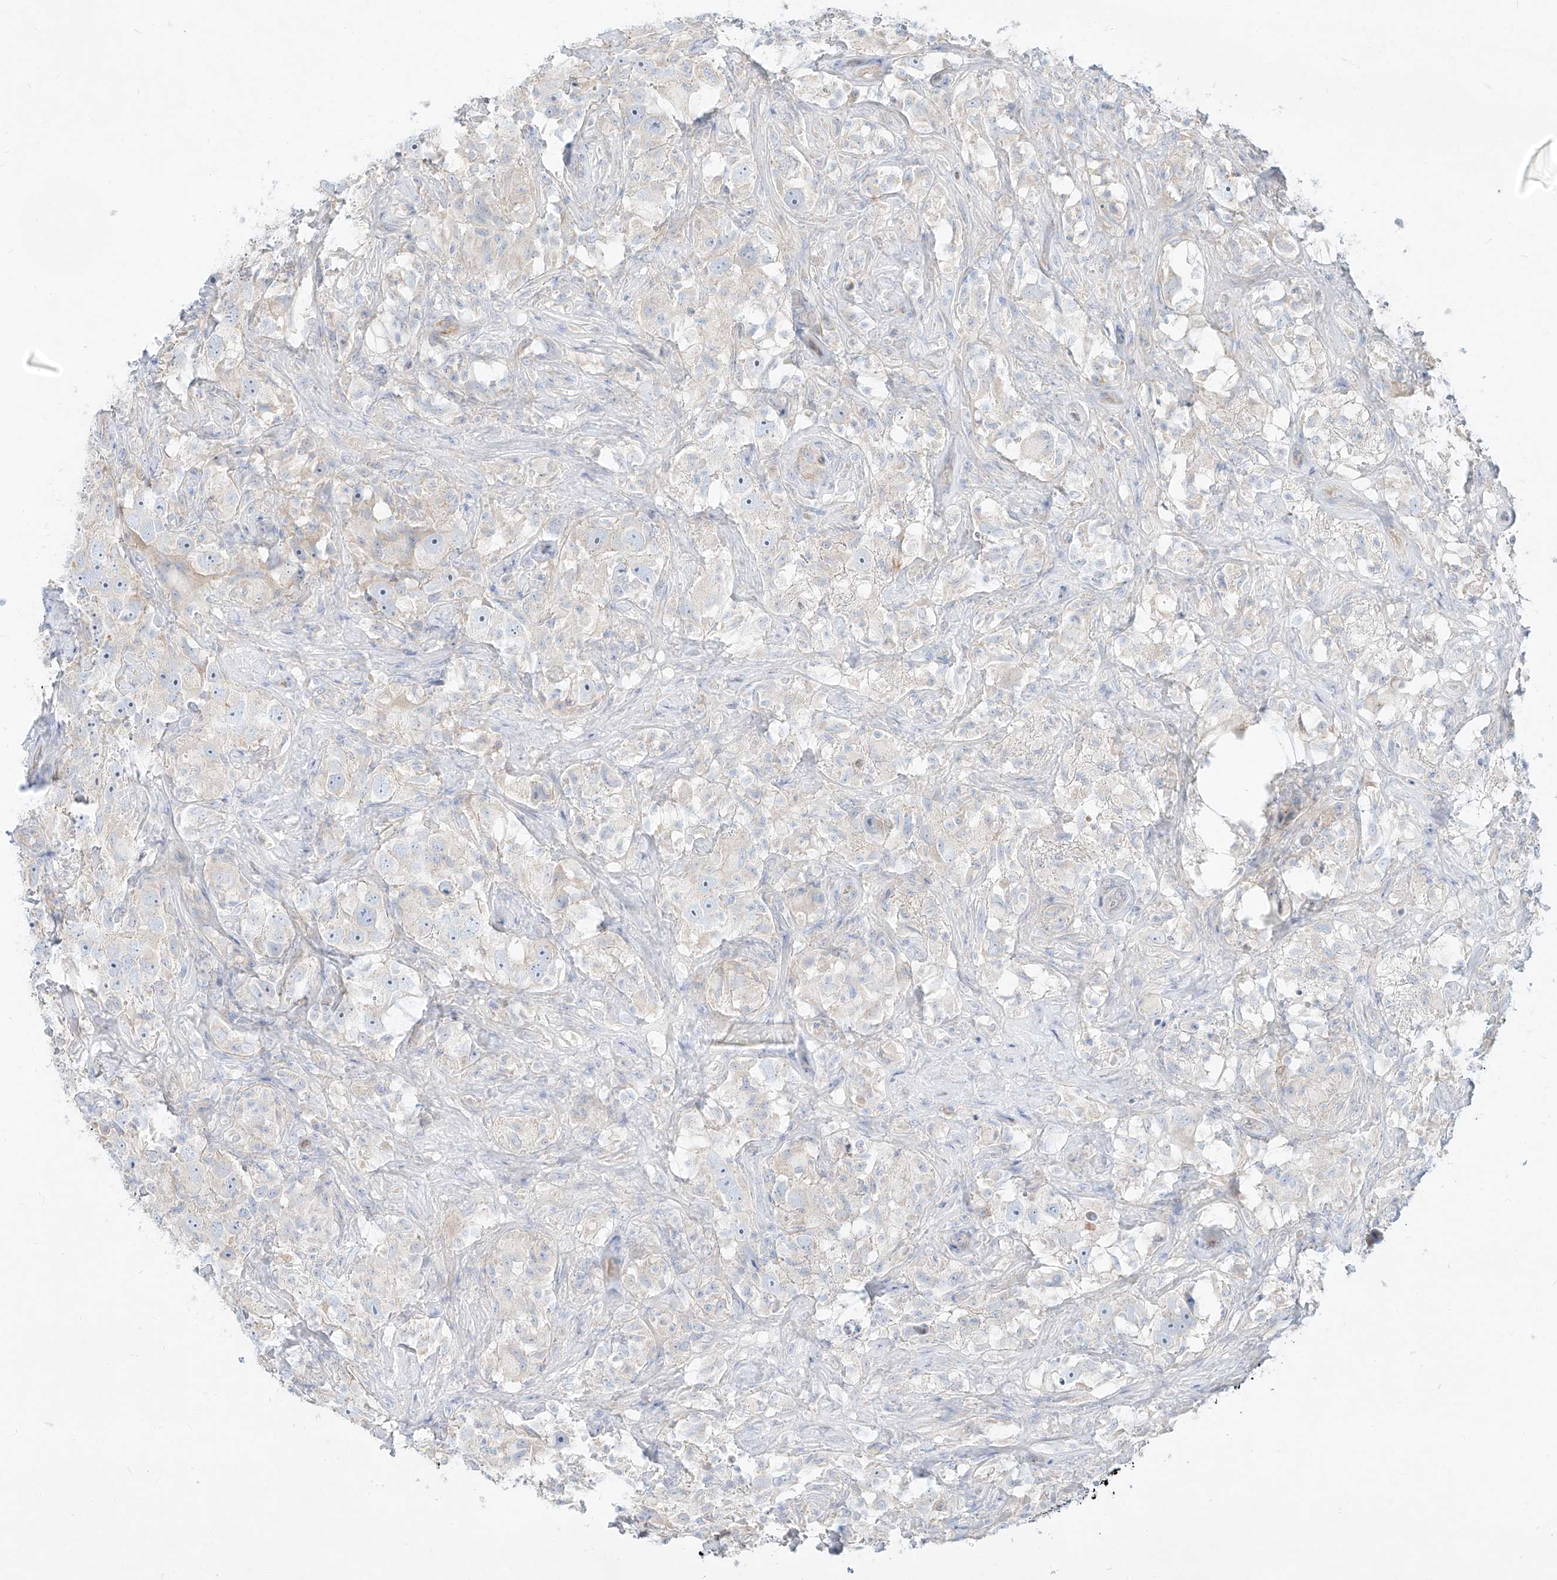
{"staining": {"intensity": "negative", "quantity": "none", "location": "none"}, "tissue": "testis cancer", "cell_type": "Tumor cells", "image_type": "cancer", "snomed": [{"axis": "morphology", "description": "Seminoma, NOS"}, {"axis": "topography", "description": "Testis"}], "caption": "A high-resolution photomicrograph shows IHC staining of testis cancer (seminoma), which demonstrates no significant positivity in tumor cells. The staining is performed using DAB (3,3'-diaminobenzidine) brown chromogen with nuclei counter-stained in using hematoxylin.", "gene": "AJM1", "patient": {"sex": "male", "age": 49}}